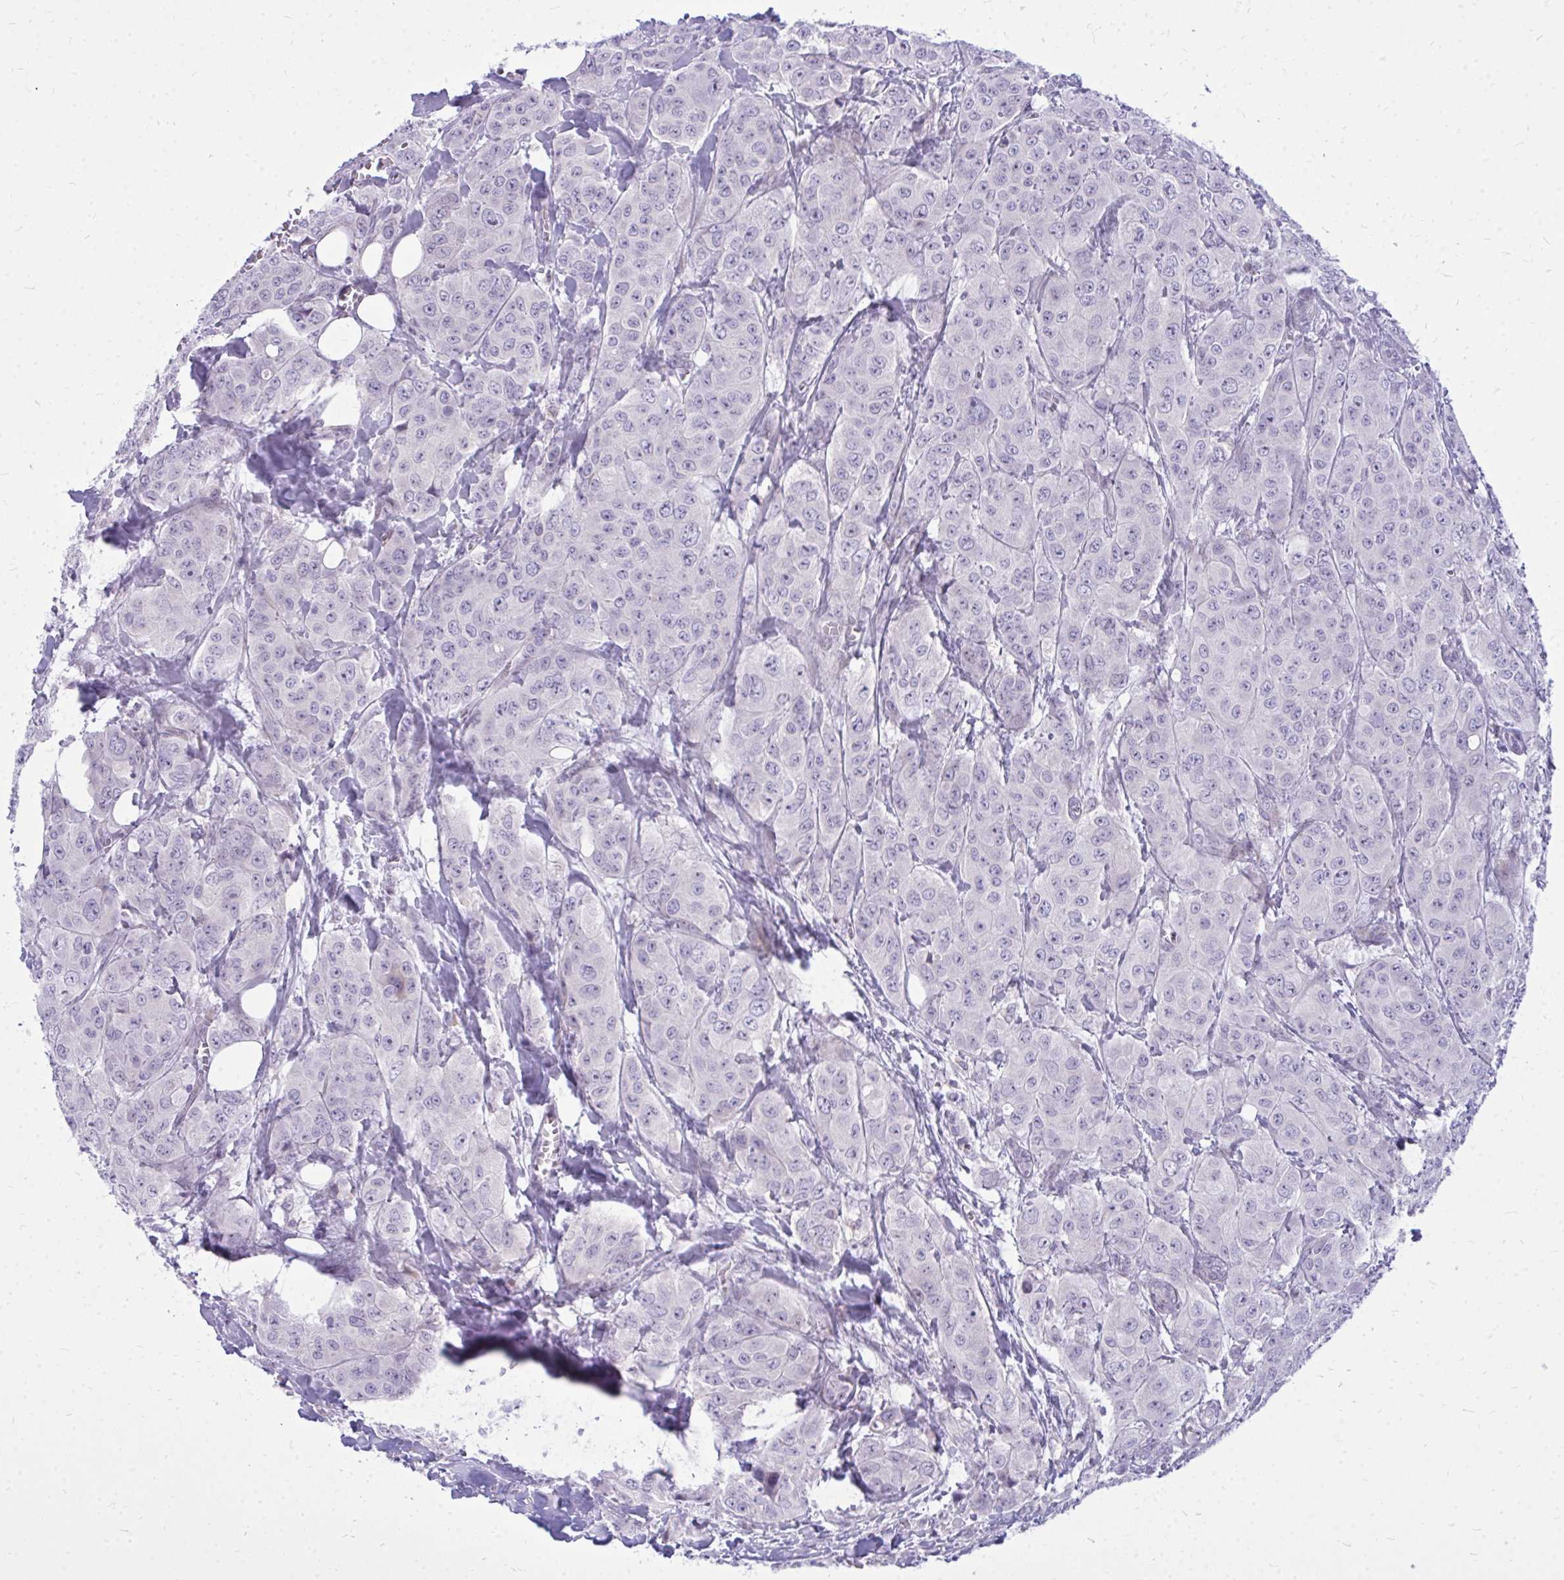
{"staining": {"intensity": "negative", "quantity": "none", "location": "none"}, "tissue": "breast cancer", "cell_type": "Tumor cells", "image_type": "cancer", "snomed": [{"axis": "morphology", "description": "Duct carcinoma"}, {"axis": "topography", "description": "Breast"}], "caption": "This is an IHC image of human breast intraductal carcinoma. There is no staining in tumor cells.", "gene": "ZSCAN25", "patient": {"sex": "female", "age": 43}}